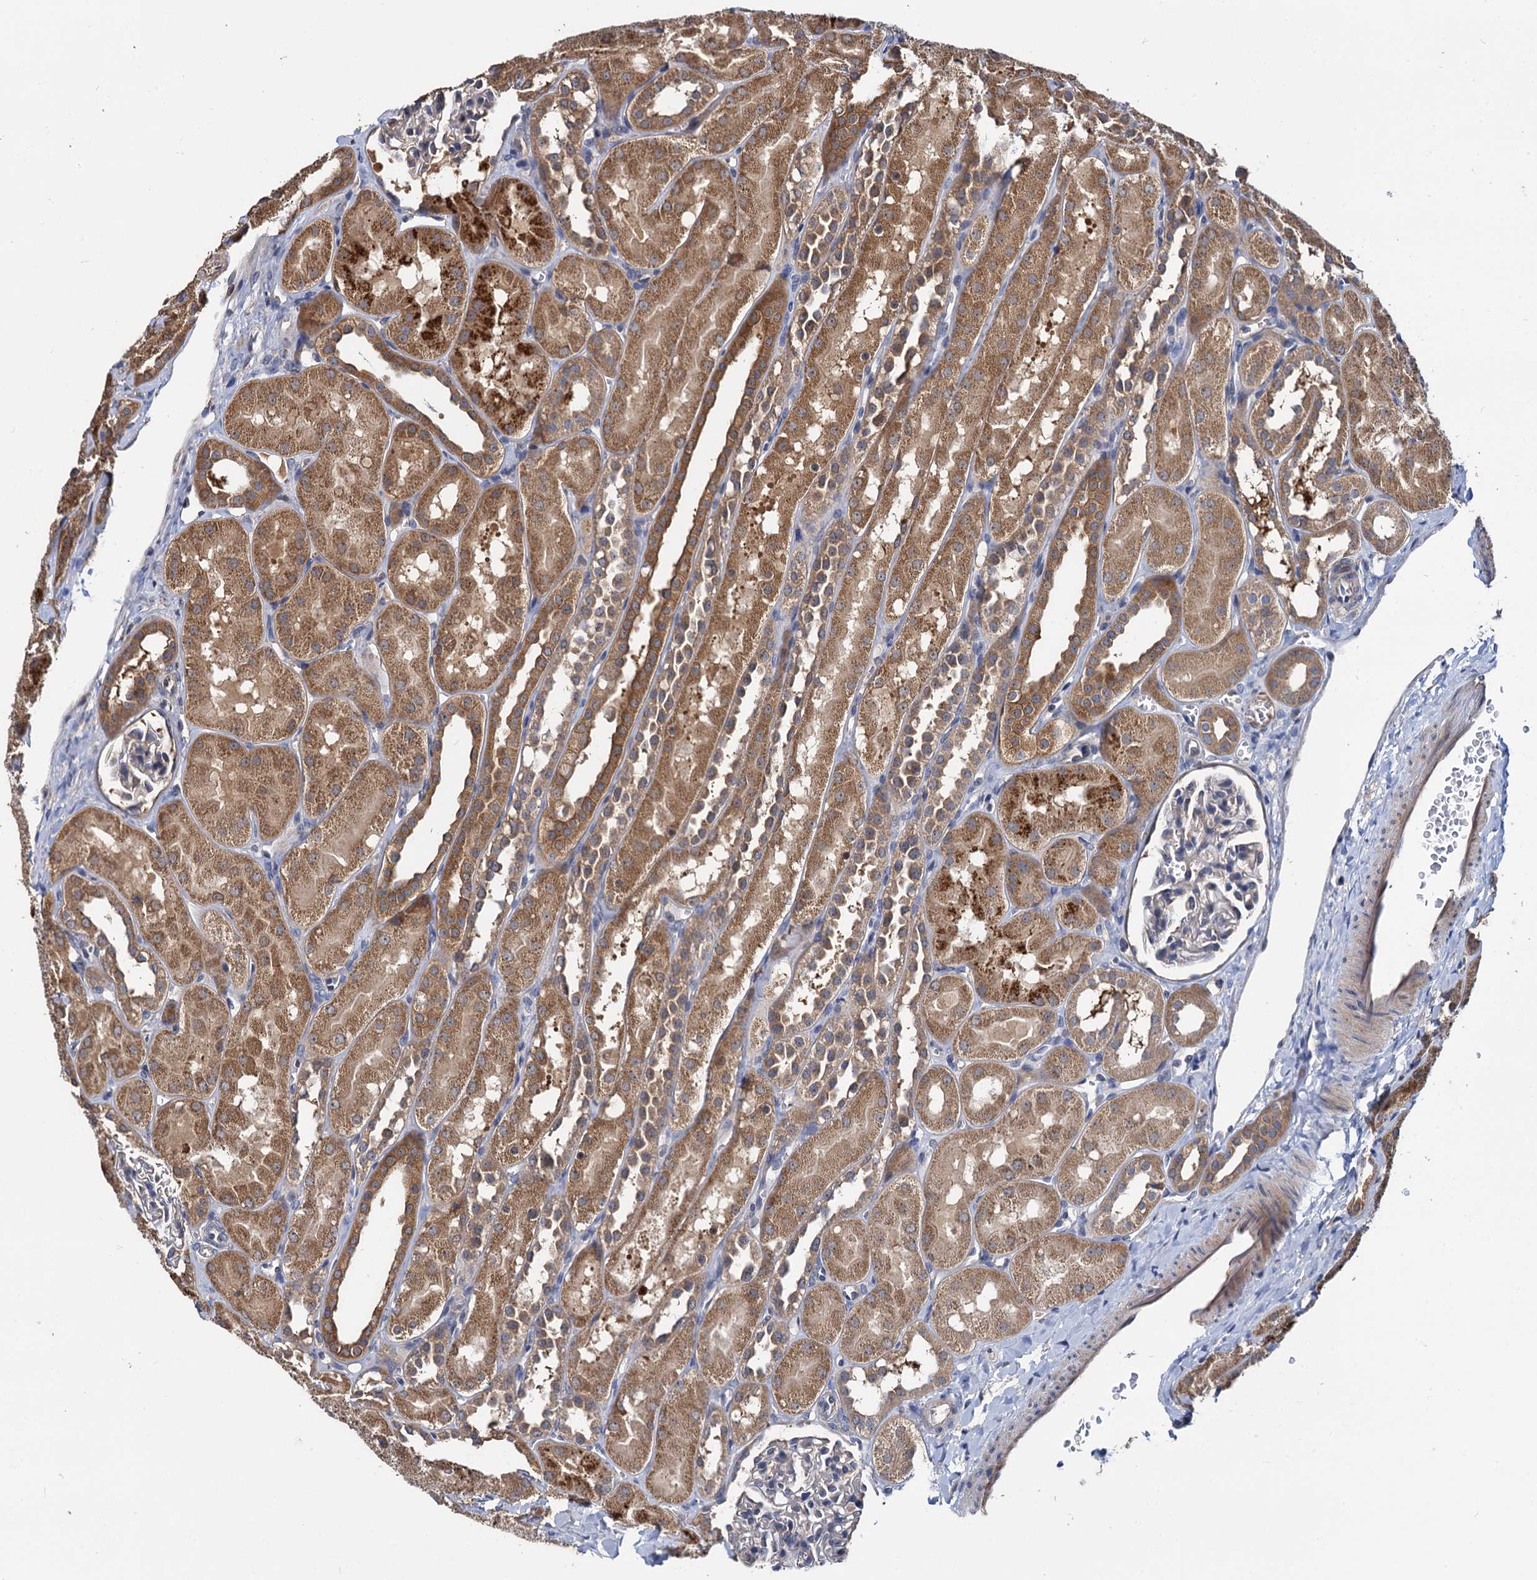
{"staining": {"intensity": "weak", "quantity": "<25%", "location": "cytoplasmic/membranous"}, "tissue": "kidney", "cell_type": "Cells in glomeruli", "image_type": "normal", "snomed": [{"axis": "morphology", "description": "Normal tissue, NOS"}, {"axis": "topography", "description": "Kidney"}, {"axis": "topography", "description": "Urinary bladder"}], "caption": "DAB immunohistochemical staining of unremarkable kidney reveals no significant positivity in cells in glomeruli.", "gene": "CEP192", "patient": {"sex": "male", "age": 16}}